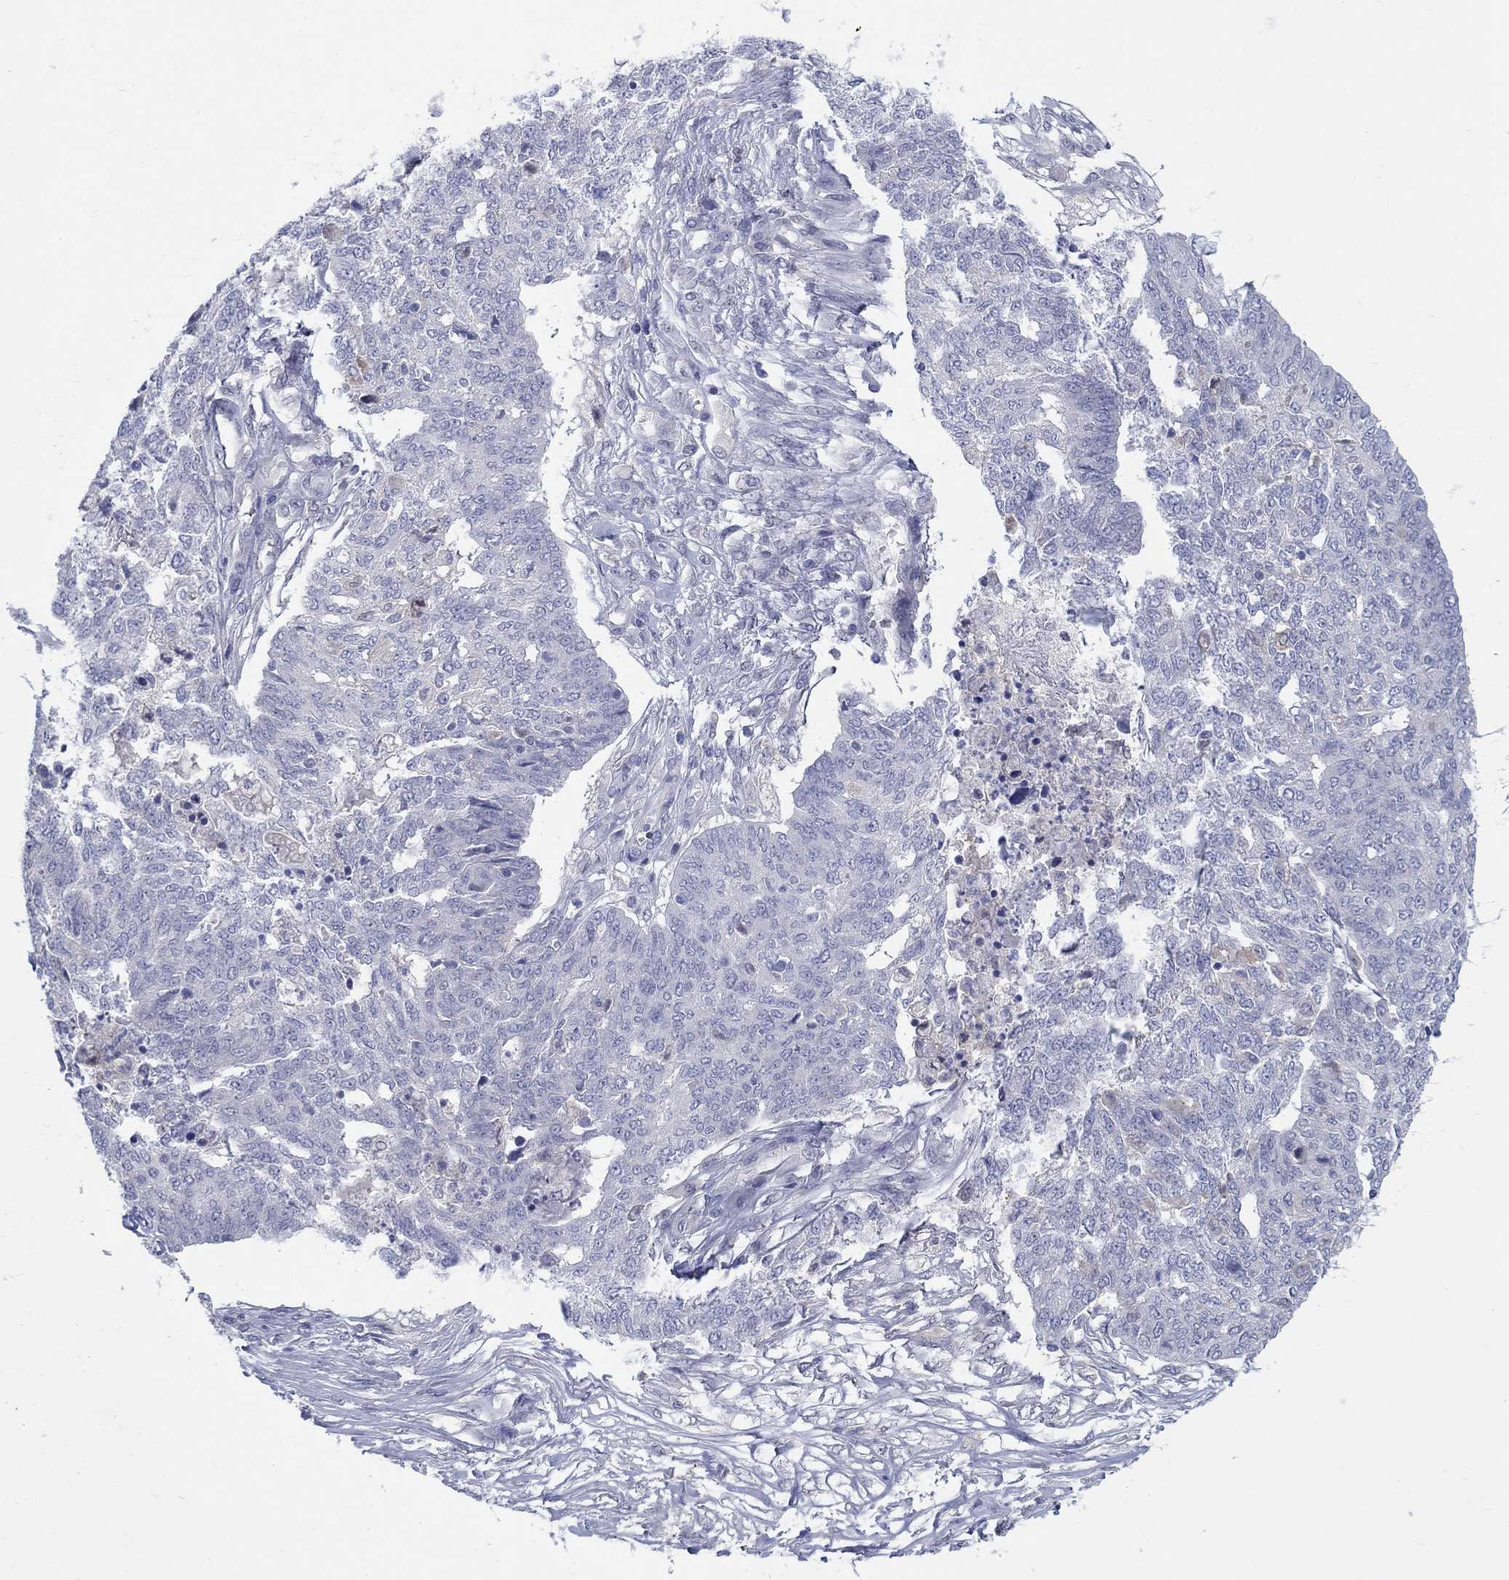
{"staining": {"intensity": "negative", "quantity": "none", "location": "none"}, "tissue": "ovarian cancer", "cell_type": "Tumor cells", "image_type": "cancer", "snomed": [{"axis": "morphology", "description": "Cystadenocarcinoma, serous, NOS"}, {"axis": "topography", "description": "Ovary"}], "caption": "Immunohistochemistry of ovarian cancer shows no expression in tumor cells.", "gene": "EGFLAM", "patient": {"sex": "female", "age": 67}}